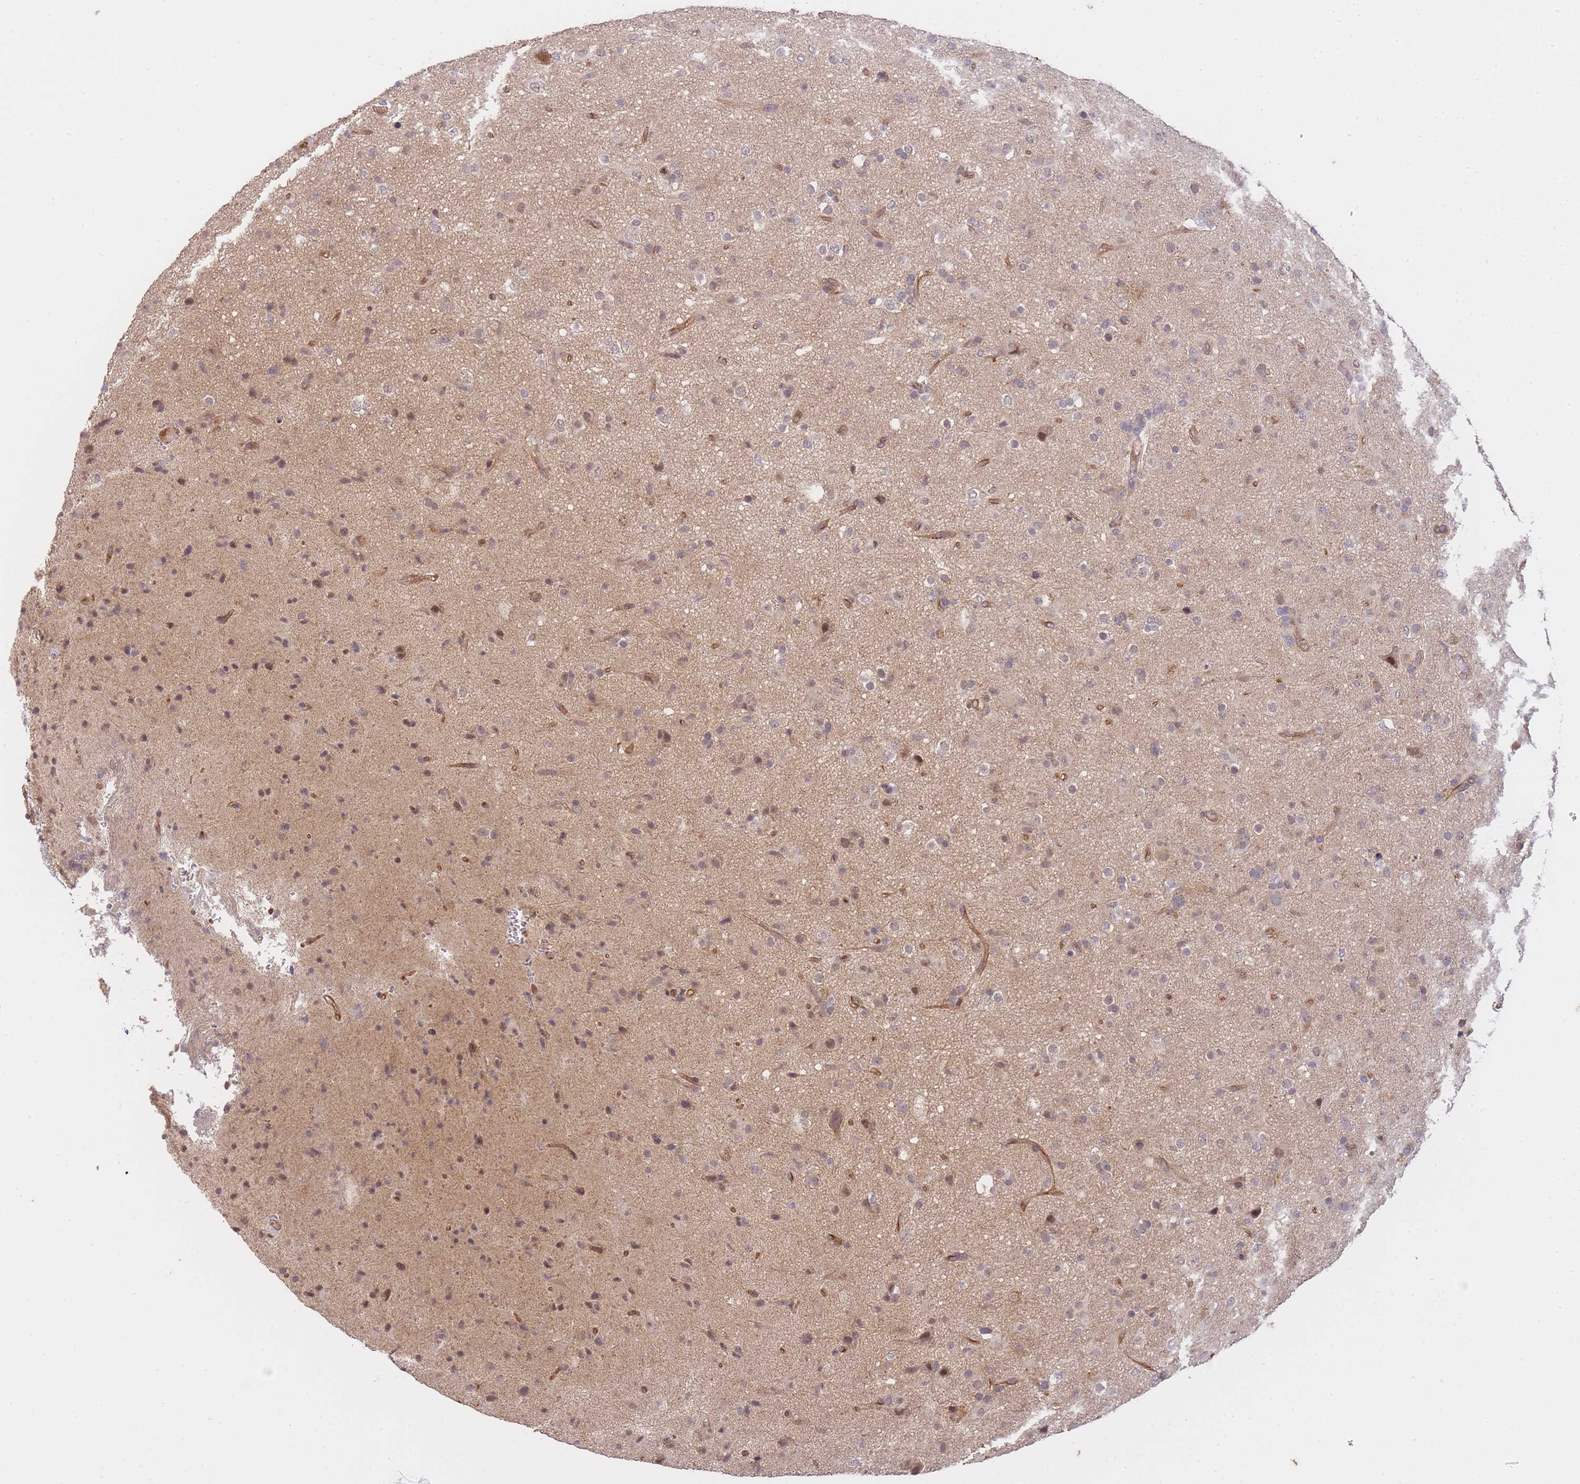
{"staining": {"intensity": "negative", "quantity": "none", "location": "none"}, "tissue": "glioma", "cell_type": "Tumor cells", "image_type": "cancer", "snomed": [{"axis": "morphology", "description": "Glioma, malignant, Low grade"}, {"axis": "topography", "description": "Brain"}], "caption": "This is an immunohistochemistry photomicrograph of human malignant glioma (low-grade). There is no positivity in tumor cells.", "gene": "ST8SIA4", "patient": {"sex": "male", "age": 65}}